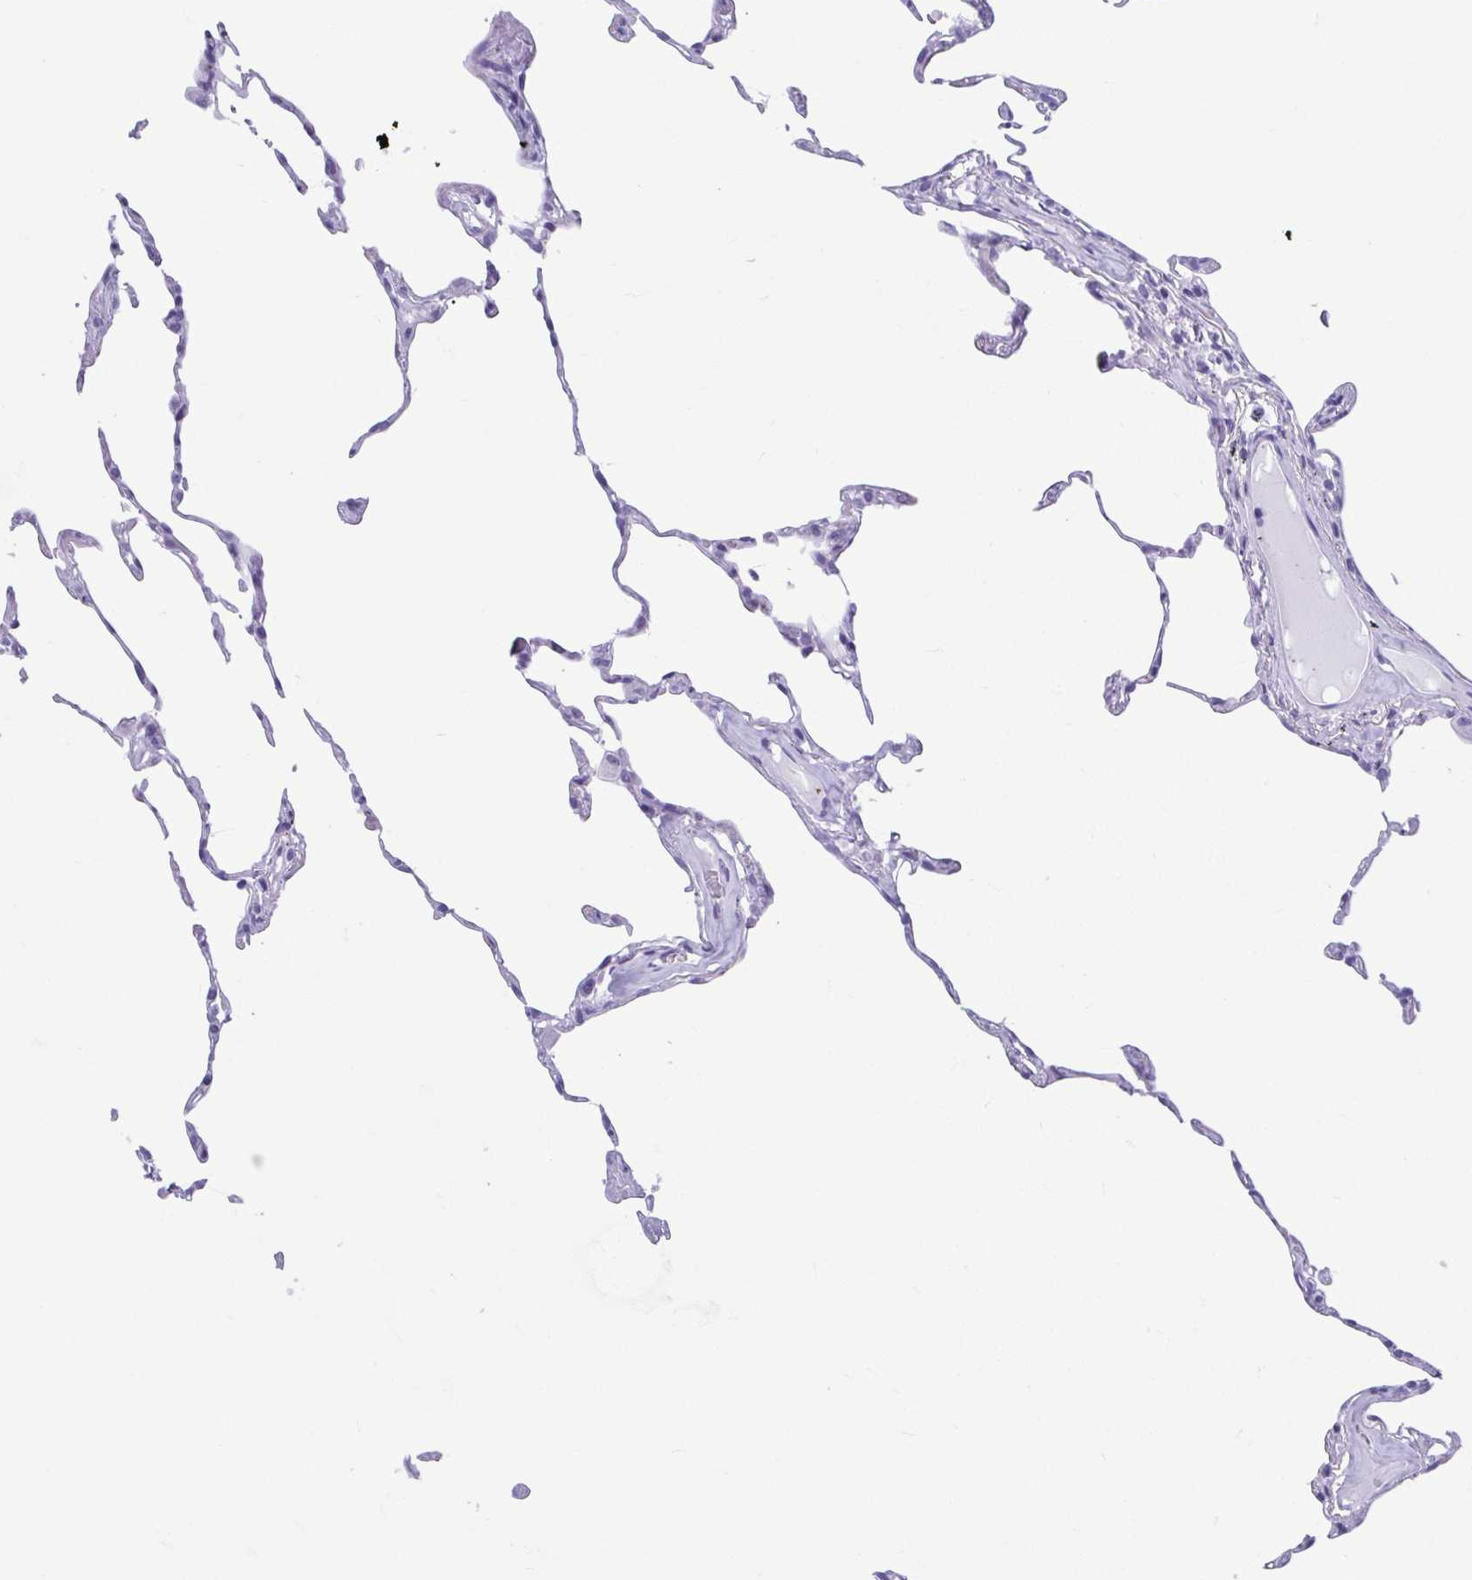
{"staining": {"intensity": "negative", "quantity": "none", "location": "none"}, "tissue": "lung", "cell_type": "Alveolar cells", "image_type": "normal", "snomed": [{"axis": "morphology", "description": "Normal tissue, NOS"}, {"axis": "topography", "description": "Lung"}], "caption": "Alveolar cells are negative for protein expression in normal human lung. Nuclei are stained in blue.", "gene": "TCEAL3", "patient": {"sex": "female", "age": 57}}